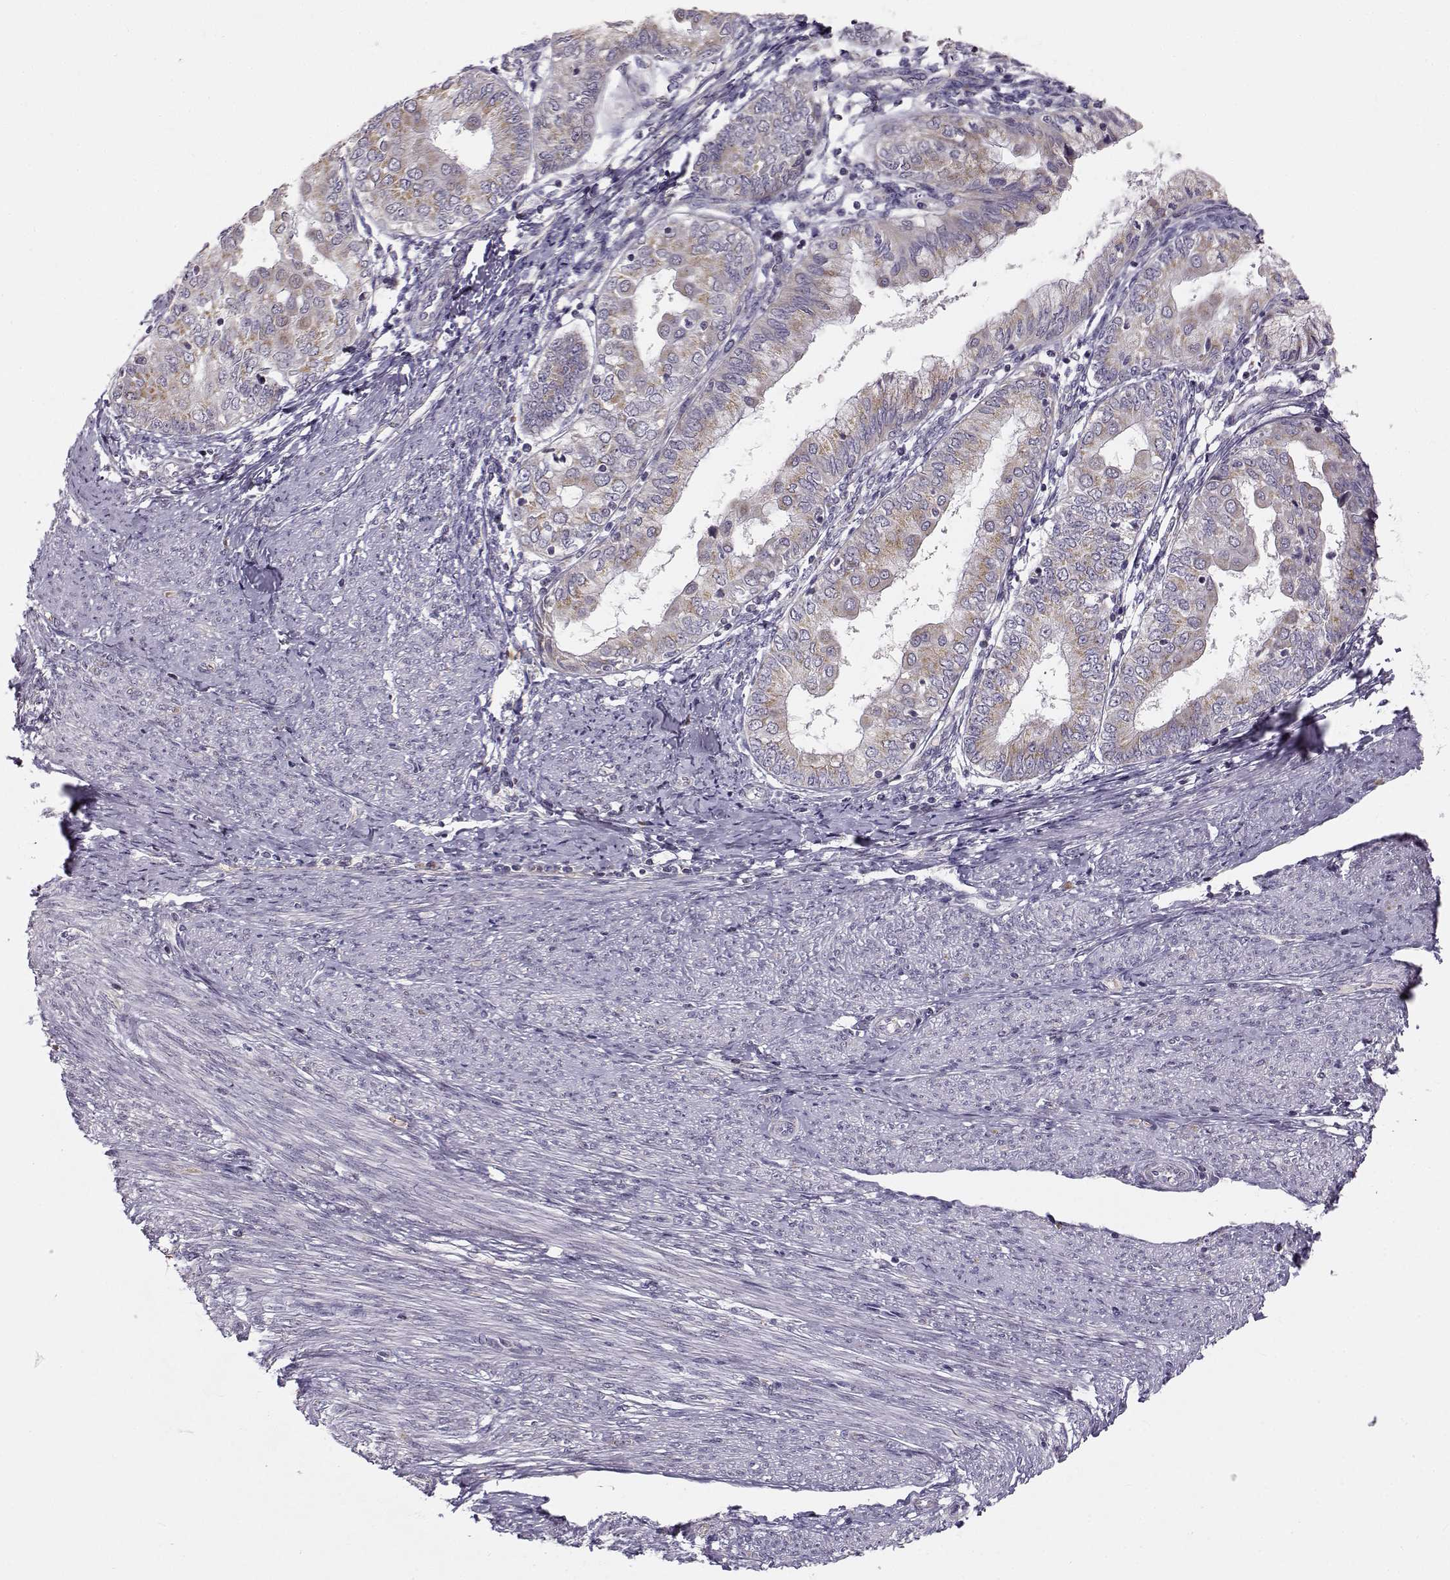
{"staining": {"intensity": "weak", "quantity": "25%-75%", "location": "cytoplasmic/membranous"}, "tissue": "endometrial cancer", "cell_type": "Tumor cells", "image_type": "cancer", "snomed": [{"axis": "morphology", "description": "Adenocarcinoma, NOS"}, {"axis": "topography", "description": "Endometrium"}], "caption": "Protein staining of adenocarcinoma (endometrial) tissue demonstrates weak cytoplasmic/membranous positivity in approximately 25%-75% of tumor cells.", "gene": "SLC4A5", "patient": {"sex": "female", "age": 68}}